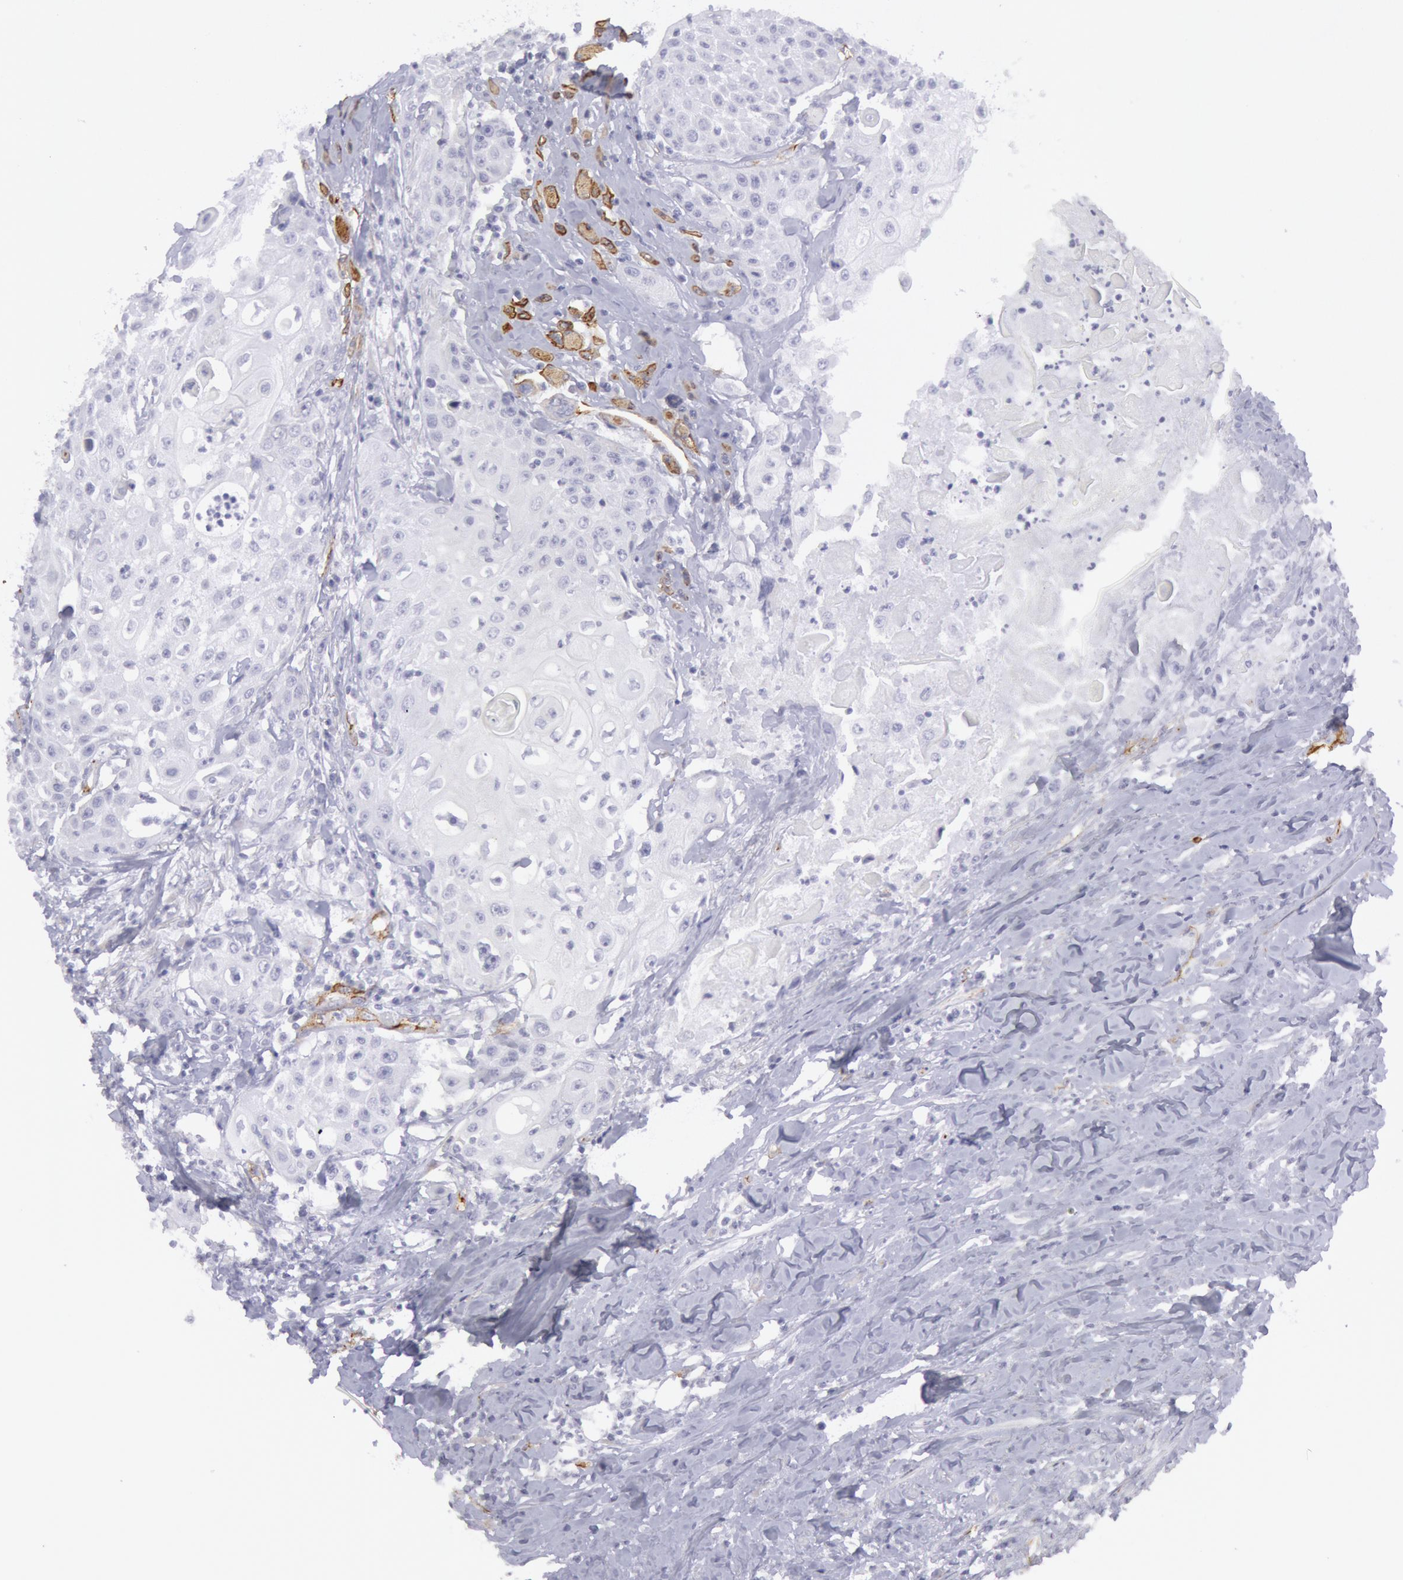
{"staining": {"intensity": "negative", "quantity": "none", "location": "none"}, "tissue": "head and neck cancer", "cell_type": "Tumor cells", "image_type": "cancer", "snomed": [{"axis": "morphology", "description": "Squamous cell carcinoma, NOS"}, {"axis": "topography", "description": "Oral tissue"}, {"axis": "topography", "description": "Head-Neck"}], "caption": "Micrograph shows no significant protein staining in tumor cells of head and neck squamous cell carcinoma. The staining was performed using DAB (3,3'-diaminobenzidine) to visualize the protein expression in brown, while the nuclei were stained in blue with hematoxylin (Magnification: 20x).", "gene": "CDH13", "patient": {"sex": "female", "age": 82}}